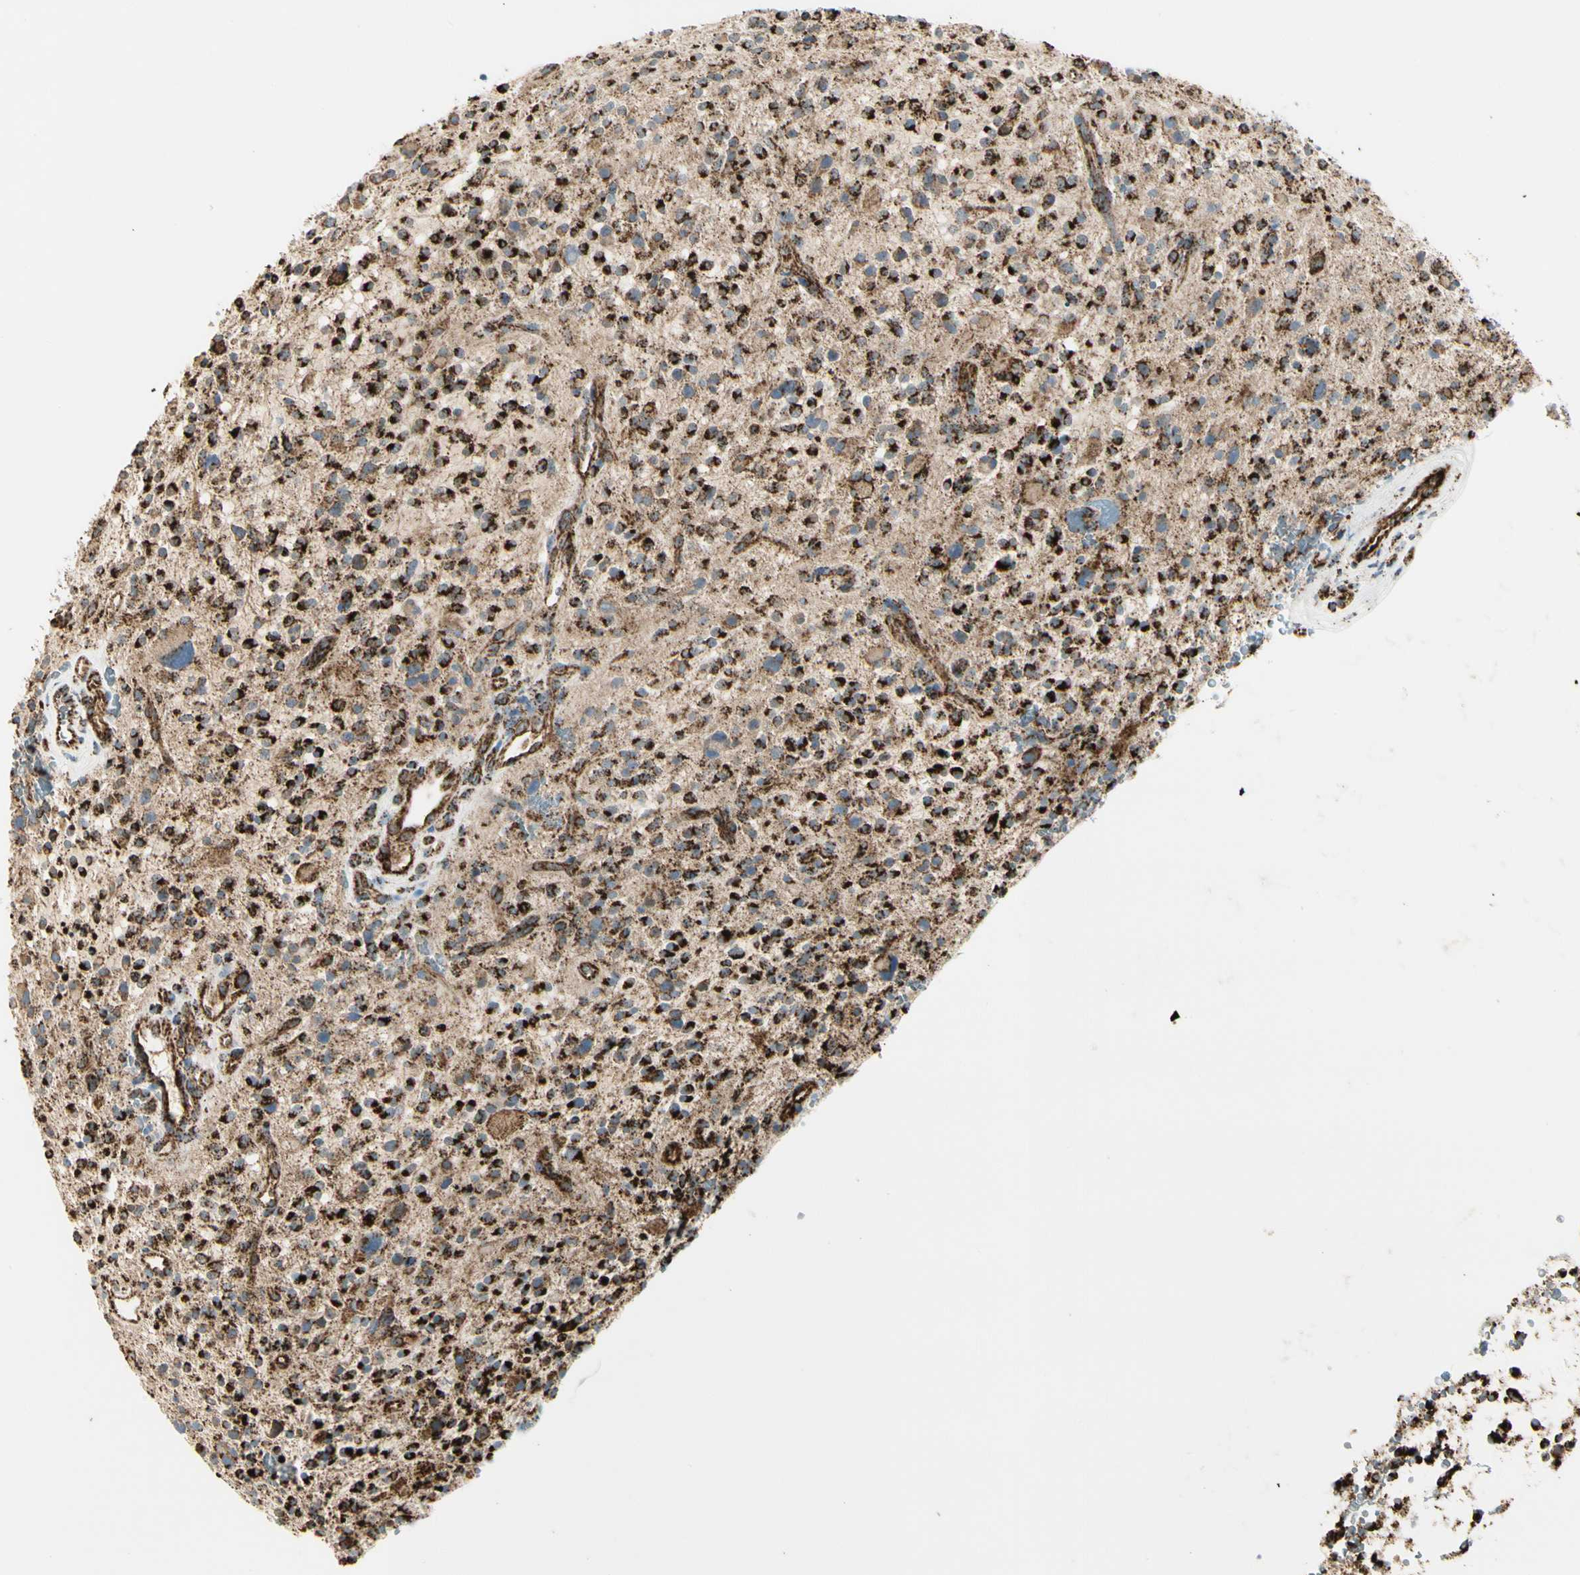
{"staining": {"intensity": "strong", "quantity": ">75%", "location": "cytoplasmic/membranous"}, "tissue": "glioma", "cell_type": "Tumor cells", "image_type": "cancer", "snomed": [{"axis": "morphology", "description": "Glioma, malignant, High grade"}, {"axis": "topography", "description": "Brain"}], "caption": "Immunohistochemistry (IHC) (DAB) staining of human malignant glioma (high-grade) reveals strong cytoplasmic/membranous protein expression in approximately >75% of tumor cells. The staining is performed using DAB brown chromogen to label protein expression. The nuclei are counter-stained blue using hematoxylin.", "gene": "ME2", "patient": {"sex": "male", "age": 48}}